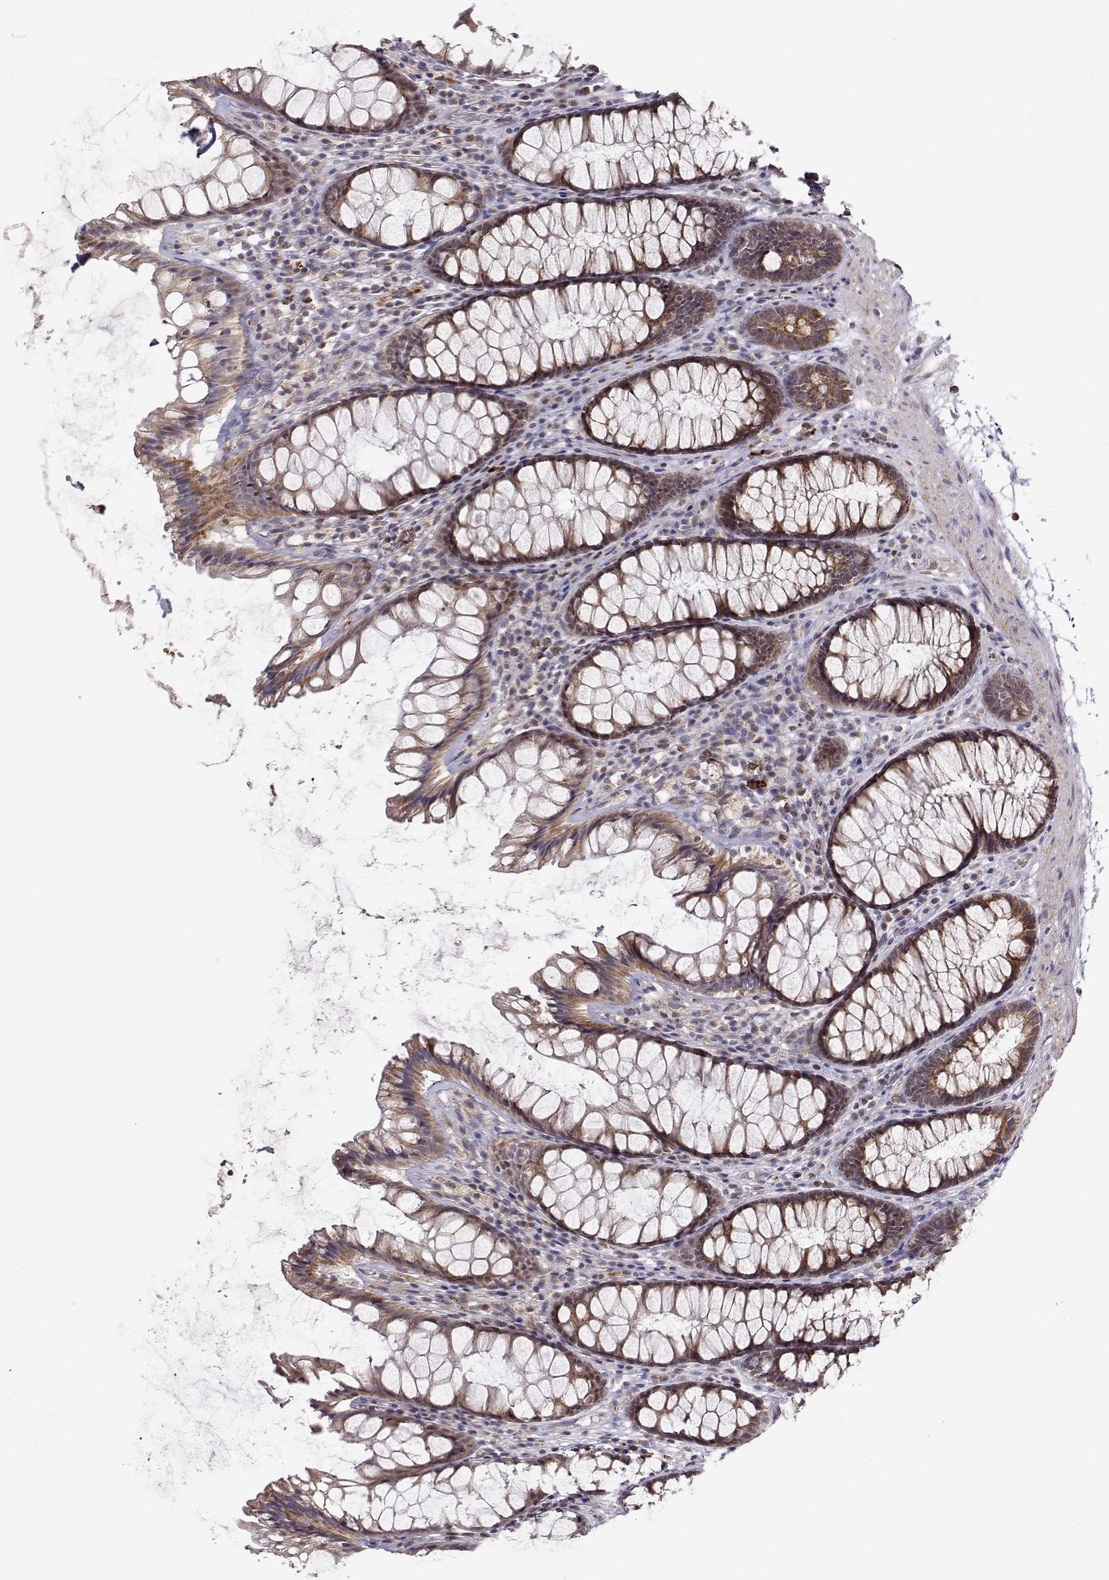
{"staining": {"intensity": "weak", "quantity": ">75%", "location": "cytoplasmic/membranous"}, "tissue": "rectum", "cell_type": "Glandular cells", "image_type": "normal", "snomed": [{"axis": "morphology", "description": "Normal tissue, NOS"}, {"axis": "topography", "description": "Rectum"}], "caption": "Brown immunohistochemical staining in normal rectum exhibits weak cytoplasmic/membranous staining in about >75% of glandular cells.", "gene": "EXOG", "patient": {"sex": "male", "age": 72}}